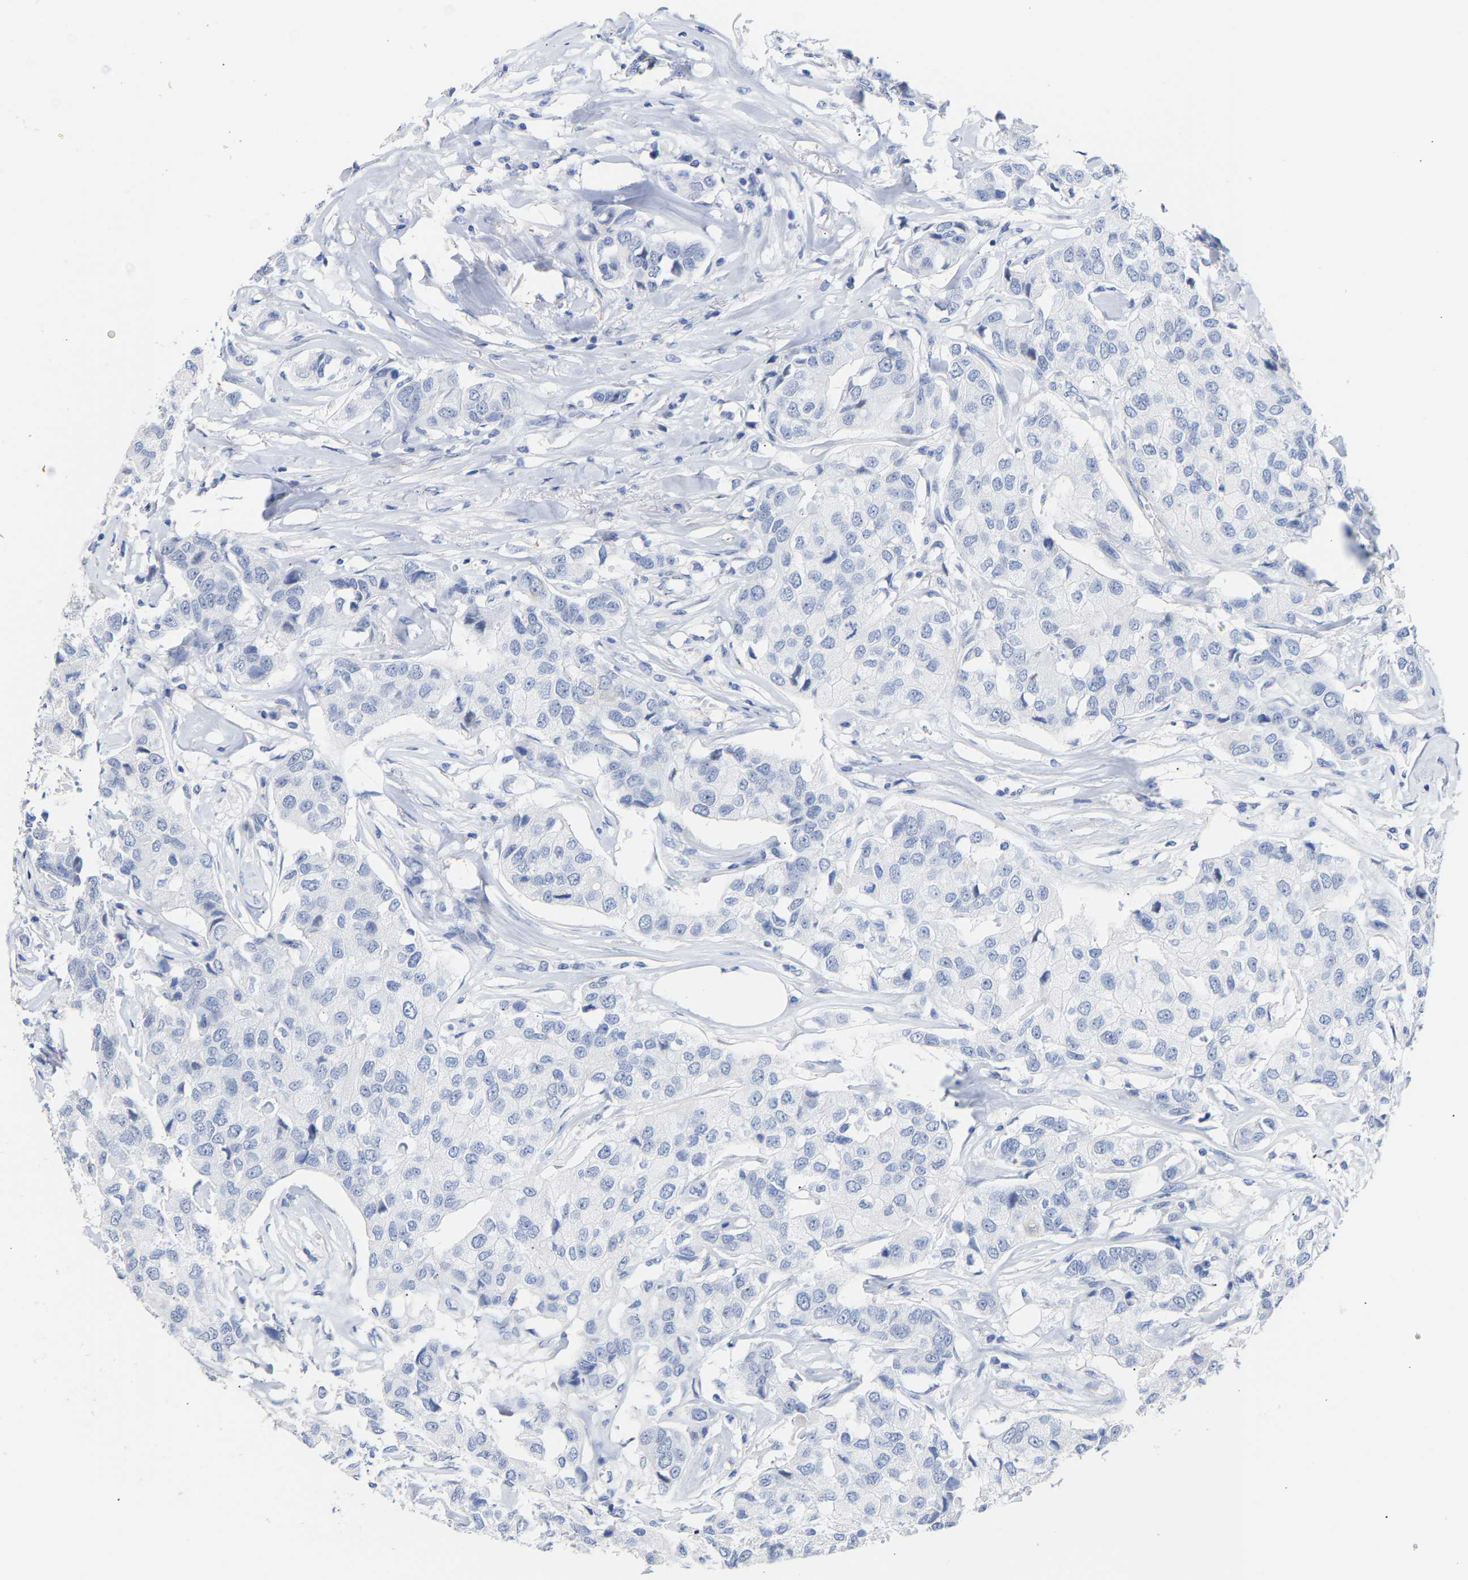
{"staining": {"intensity": "negative", "quantity": "none", "location": "none"}, "tissue": "breast cancer", "cell_type": "Tumor cells", "image_type": "cancer", "snomed": [{"axis": "morphology", "description": "Duct carcinoma"}, {"axis": "topography", "description": "Breast"}], "caption": "DAB (3,3'-diaminobenzidine) immunohistochemical staining of infiltrating ductal carcinoma (breast) displays no significant staining in tumor cells. Nuclei are stained in blue.", "gene": "AMPH", "patient": {"sex": "female", "age": 80}}